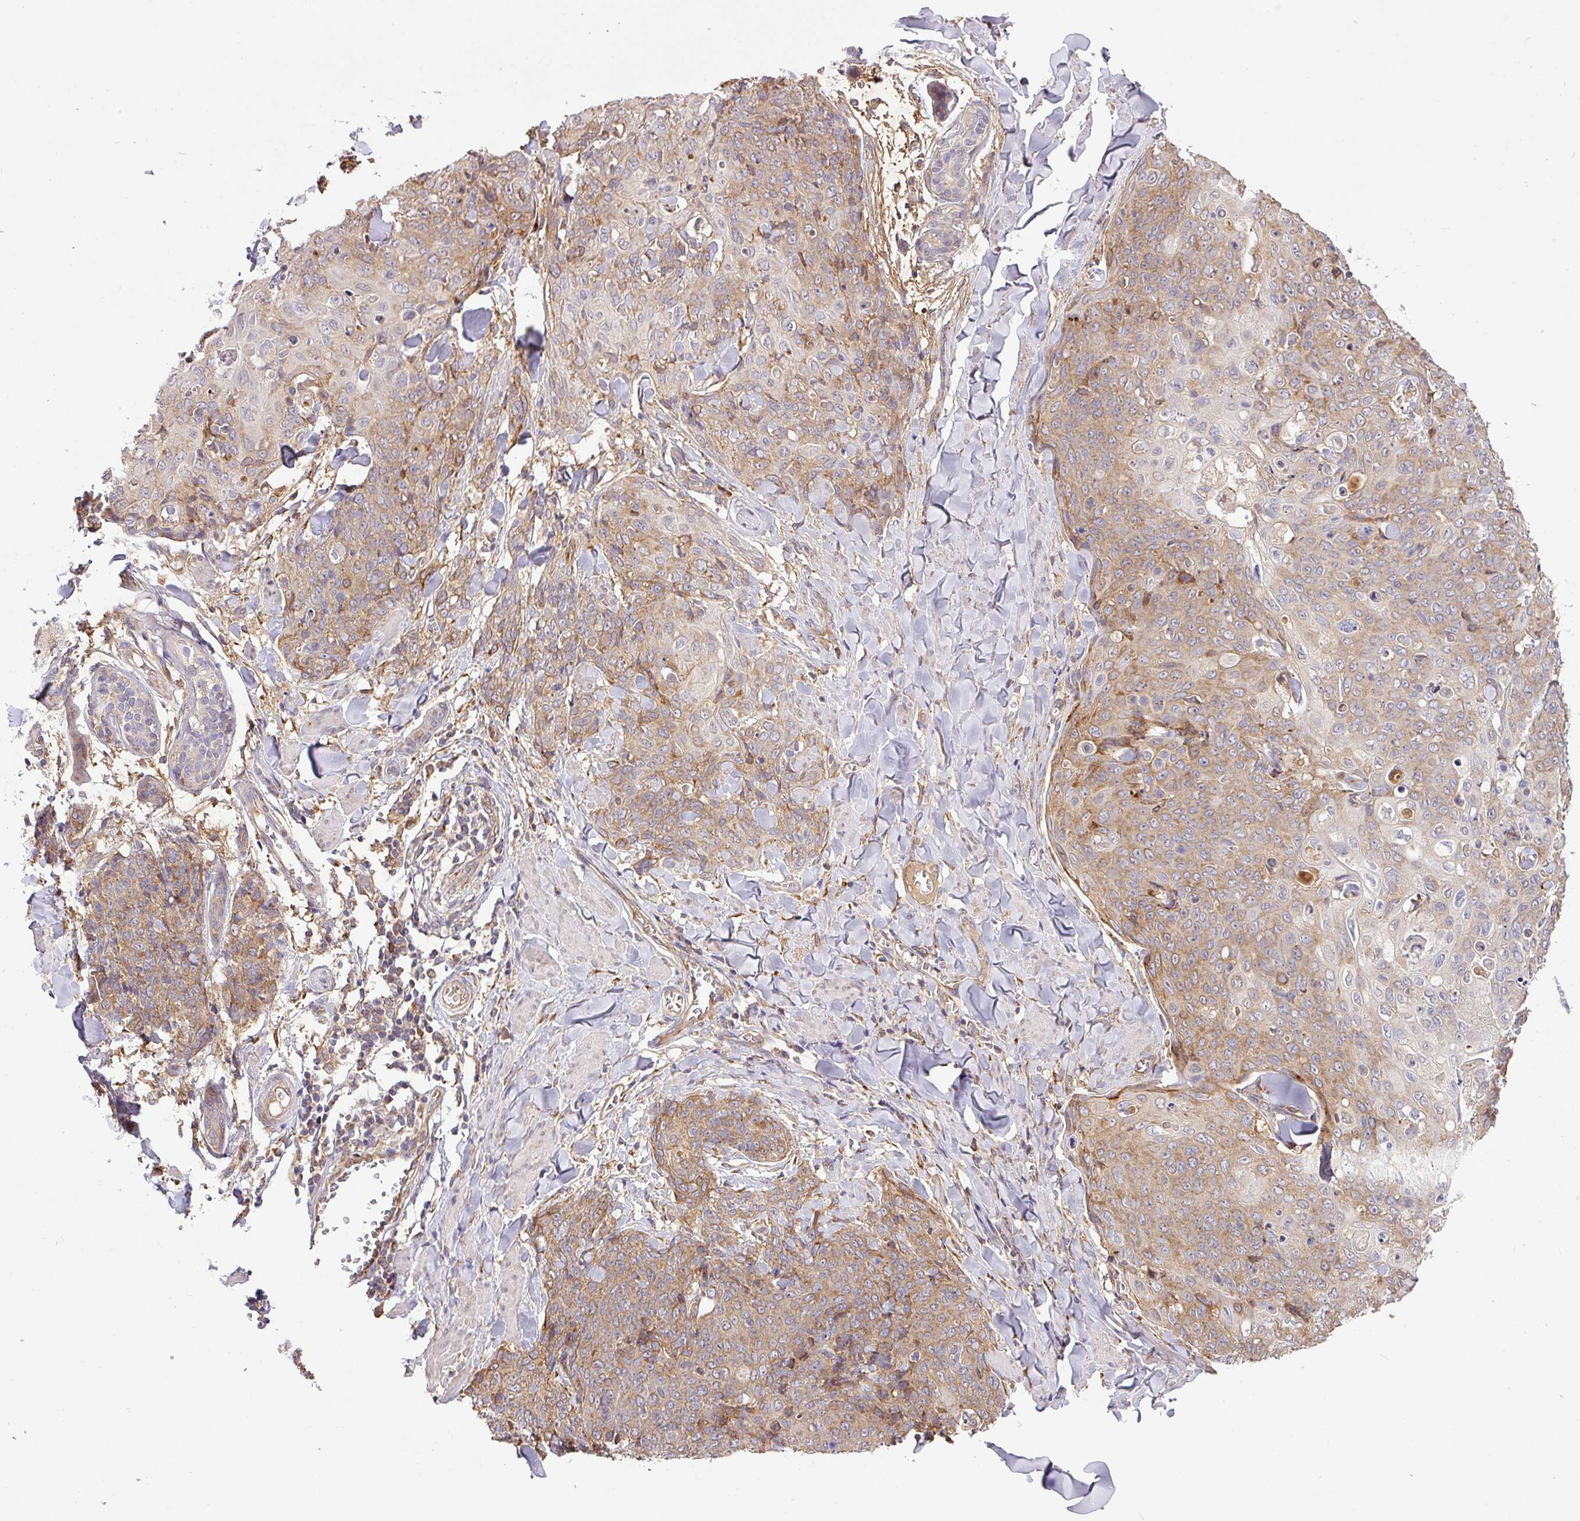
{"staining": {"intensity": "moderate", "quantity": ">75%", "location": "cytoplasmic/membranous"}, "tissue": "skin cancer", "cell_type": "Tumor cells", "image_type": "cancer", "snomed": [{"axis": "morphology", "description": "Squamous cell carcinoma, NOS"}, {"axis": "topography", "description": "Skin"}, {"axis": "topography", "description": "Vulva"}], "caption": "IHC staining of skin squamous cell carcinoma, which shows medium levels of moderate cytoplasmic/membranous positivity in approximately >75% of tumor cells indicating moderate cytoplasmic/membranous protein positivity. The staining was performed using DAB (brown) for protein detection and nuclei were counterstained in hematoxylin (blue).", "gene": "GALP", "patient": {"sex": "female", "age": 85}}